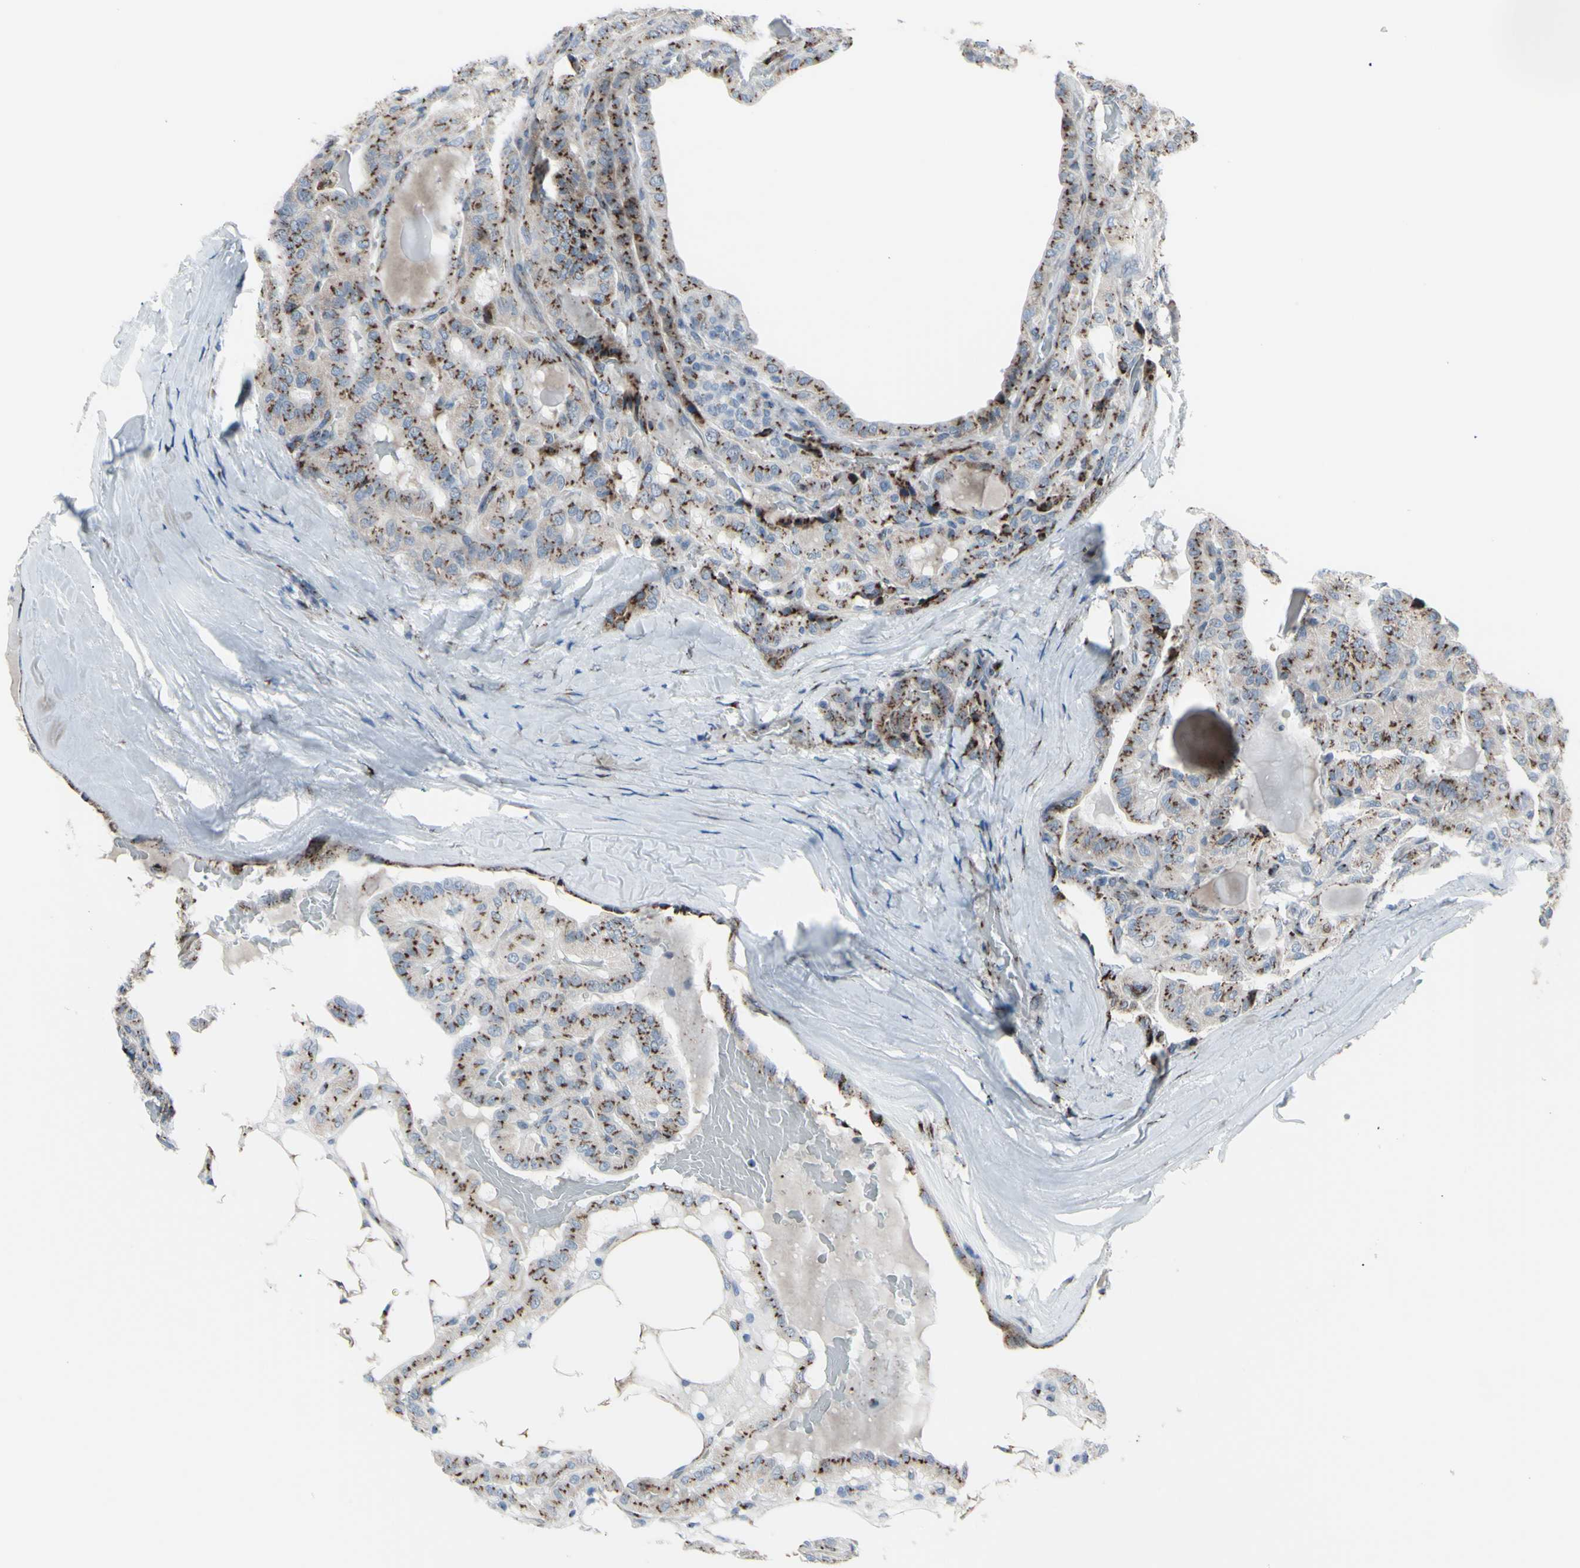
{"staining": {"intensity": "strong", "quantity": ">75%", "location": "cytoplasmic/membranous"}, "tissue": "thyroid cancer", "cell_type": "Tumor cells", "image_type": "cancer", "snomed": [{"axis": "morphology", "description": "Papillary adenocarcinoma, NOS"}, {"axis": "topography", "description": "Thyroid gland"}], "caption": "Thyroid papillary adenocarcinoma stained with immunohistochemistry reveals strong cytoplasmic/membranous expression in approximately >75% of tumor cells.", "gene": "GLG1", "patient": {"sex": "male", "age": 77}}